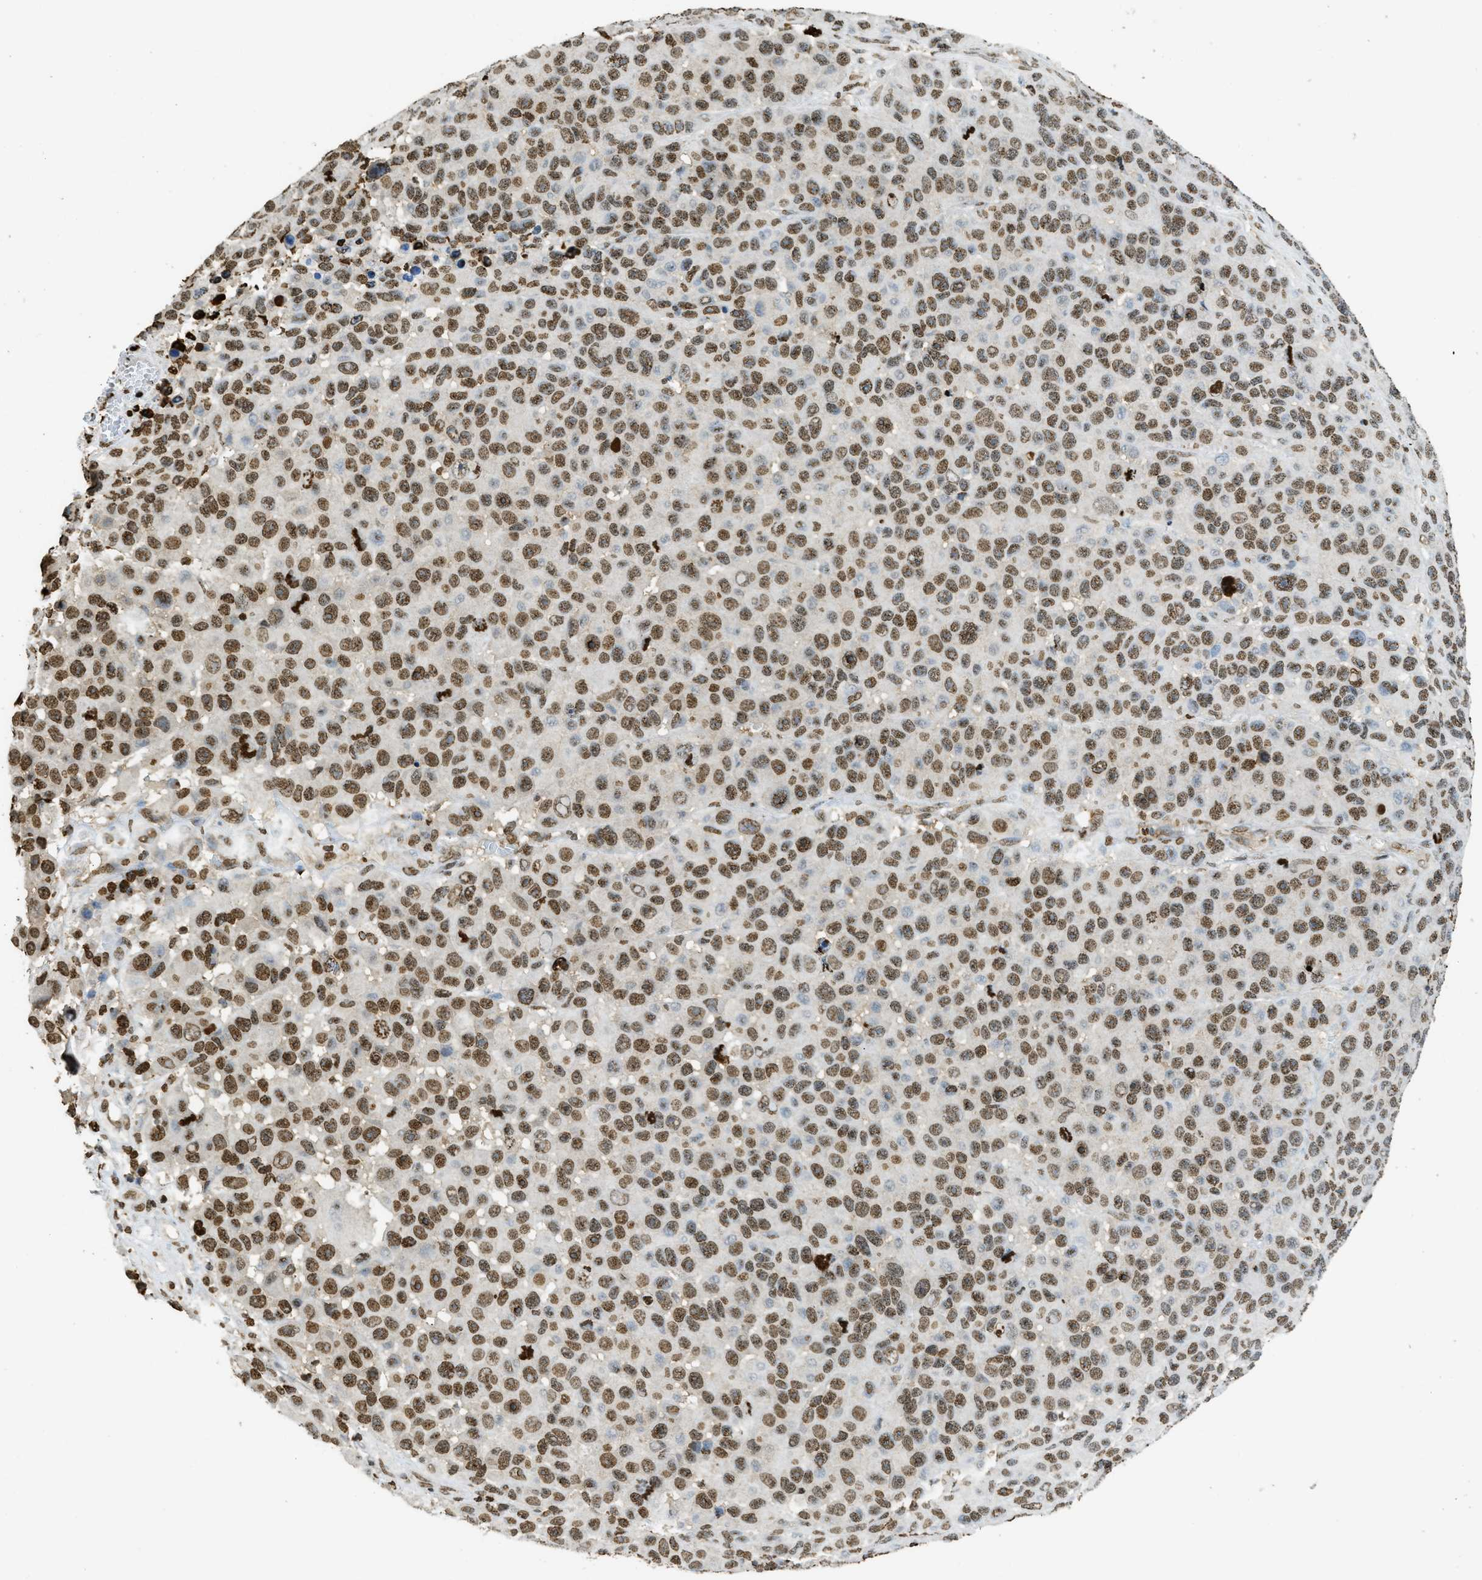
{"staining": {"intensity": "moderate", "quantity": ">75%", "location": "nuclear"}, "tissue": "melanoma", "cell_type": "Tumor cells", "image_type": "cancer", "snomed": [{"axis": "morphology", "description": "Malignant melanoma, NOS"}, {"axis": "topography", "description": "Skin"}], "caption": "Immunohistochemistry staining of malignant melanoma, which shows medium levels of moderate nuclear expression in approximately >75% of tumor cells indicating moderate nuclear protein staining. The staining was performed using DAB (3,3'-diaminobenzidine) (brown) for protein detection and nuclei were counterstained in hematoxylin (blue).", "gene": "NR5A2", "patient": {"sex": "male", "age": 53}}